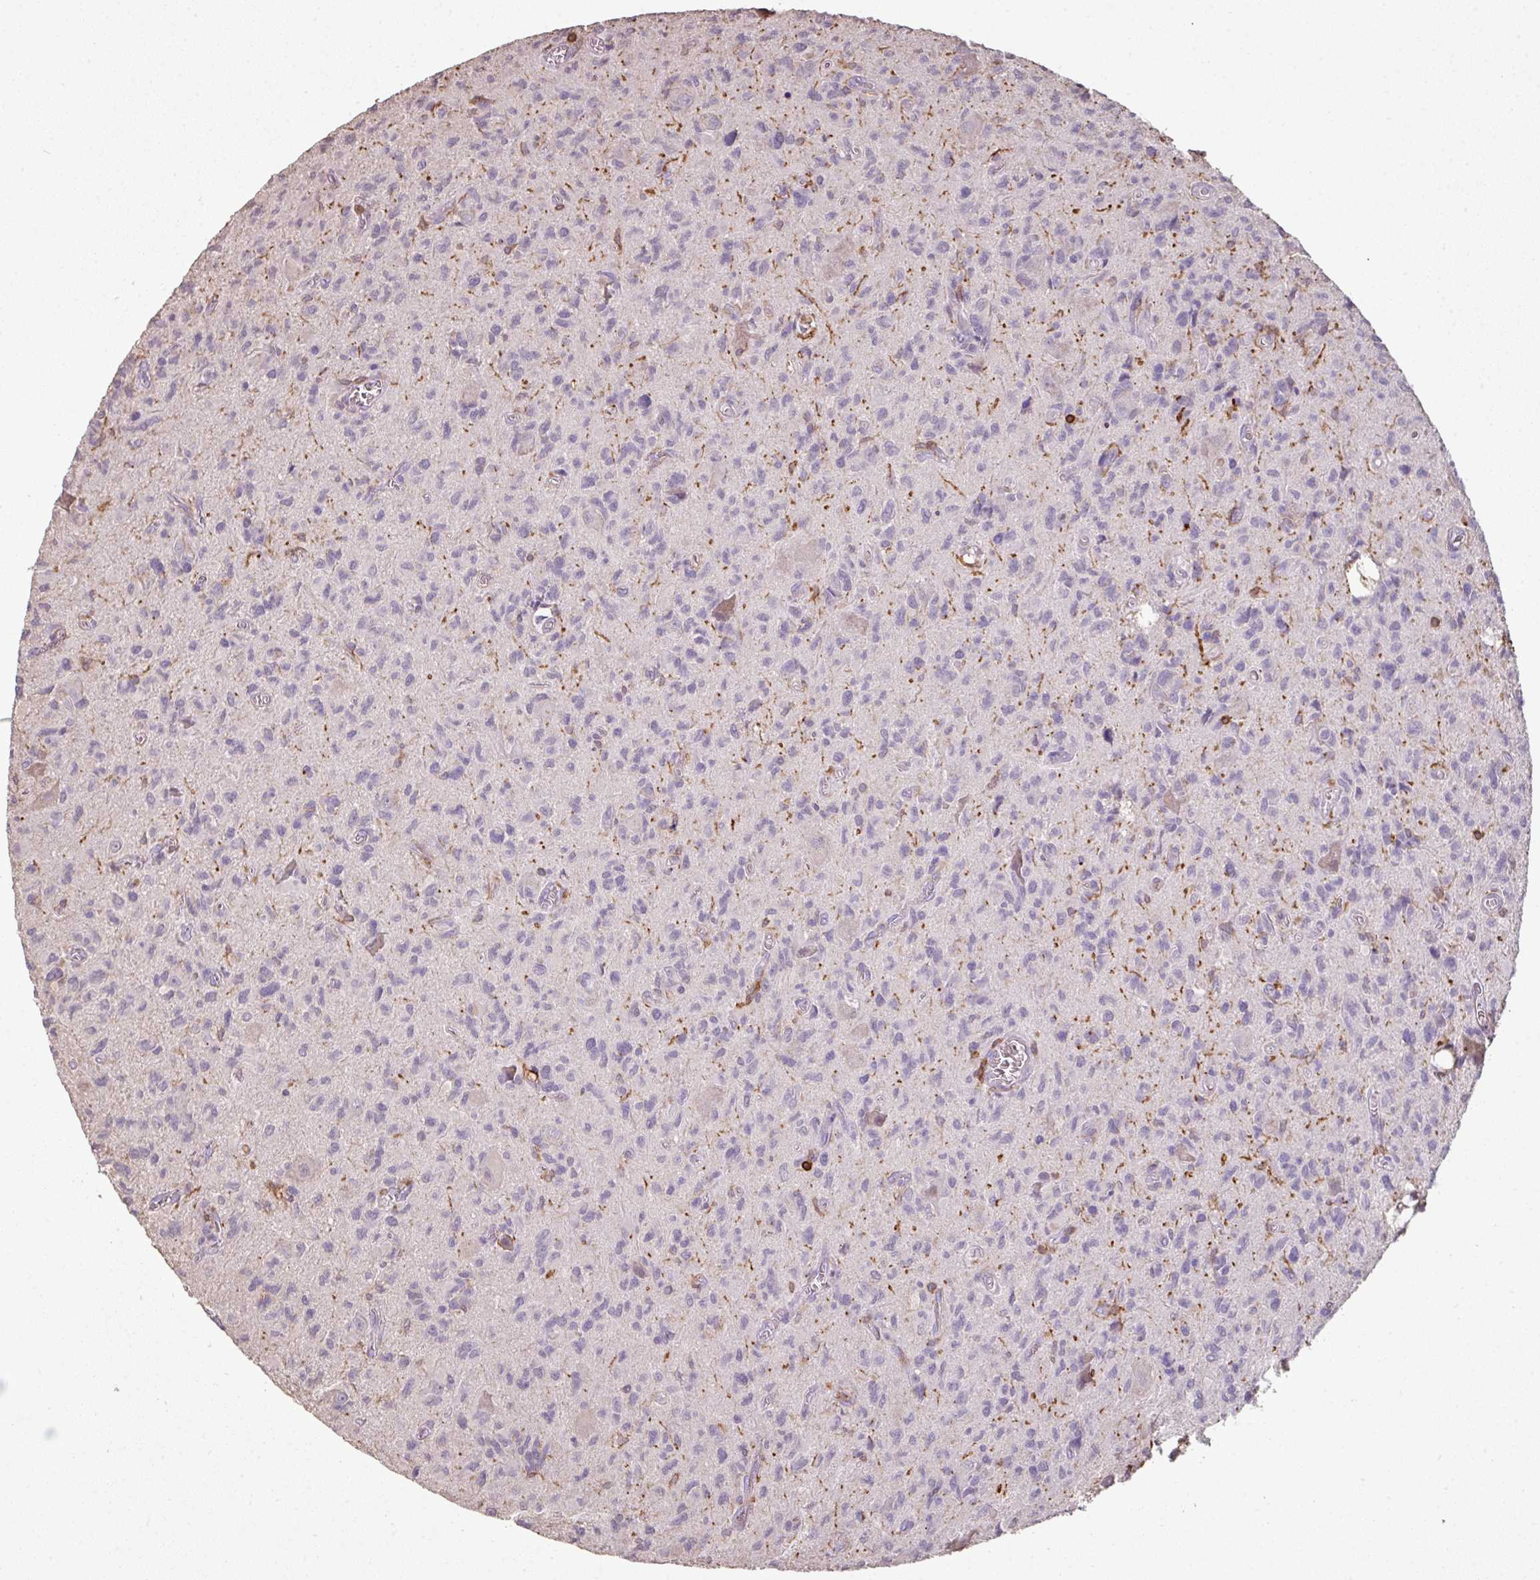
{"staining": {"intensity": "negative", "quantity": "none", "location": "none"}, "tissue": "glioma", "cell_type": "Tumor cells", "image_type": "cancer", "snomed": [{"axis": "morphology", "description": "Glioma, malignant, High grade"}, {"axis": "topography", "description": "Brain"}], "caption": "A high-resolution photomicrograph shows IHC staining of malignant high-grade glioma, which demonstrates no significant positivity in tumor cells.", "gene": "OLFML2B", "patient": {"sex": "male", "age": 76}}